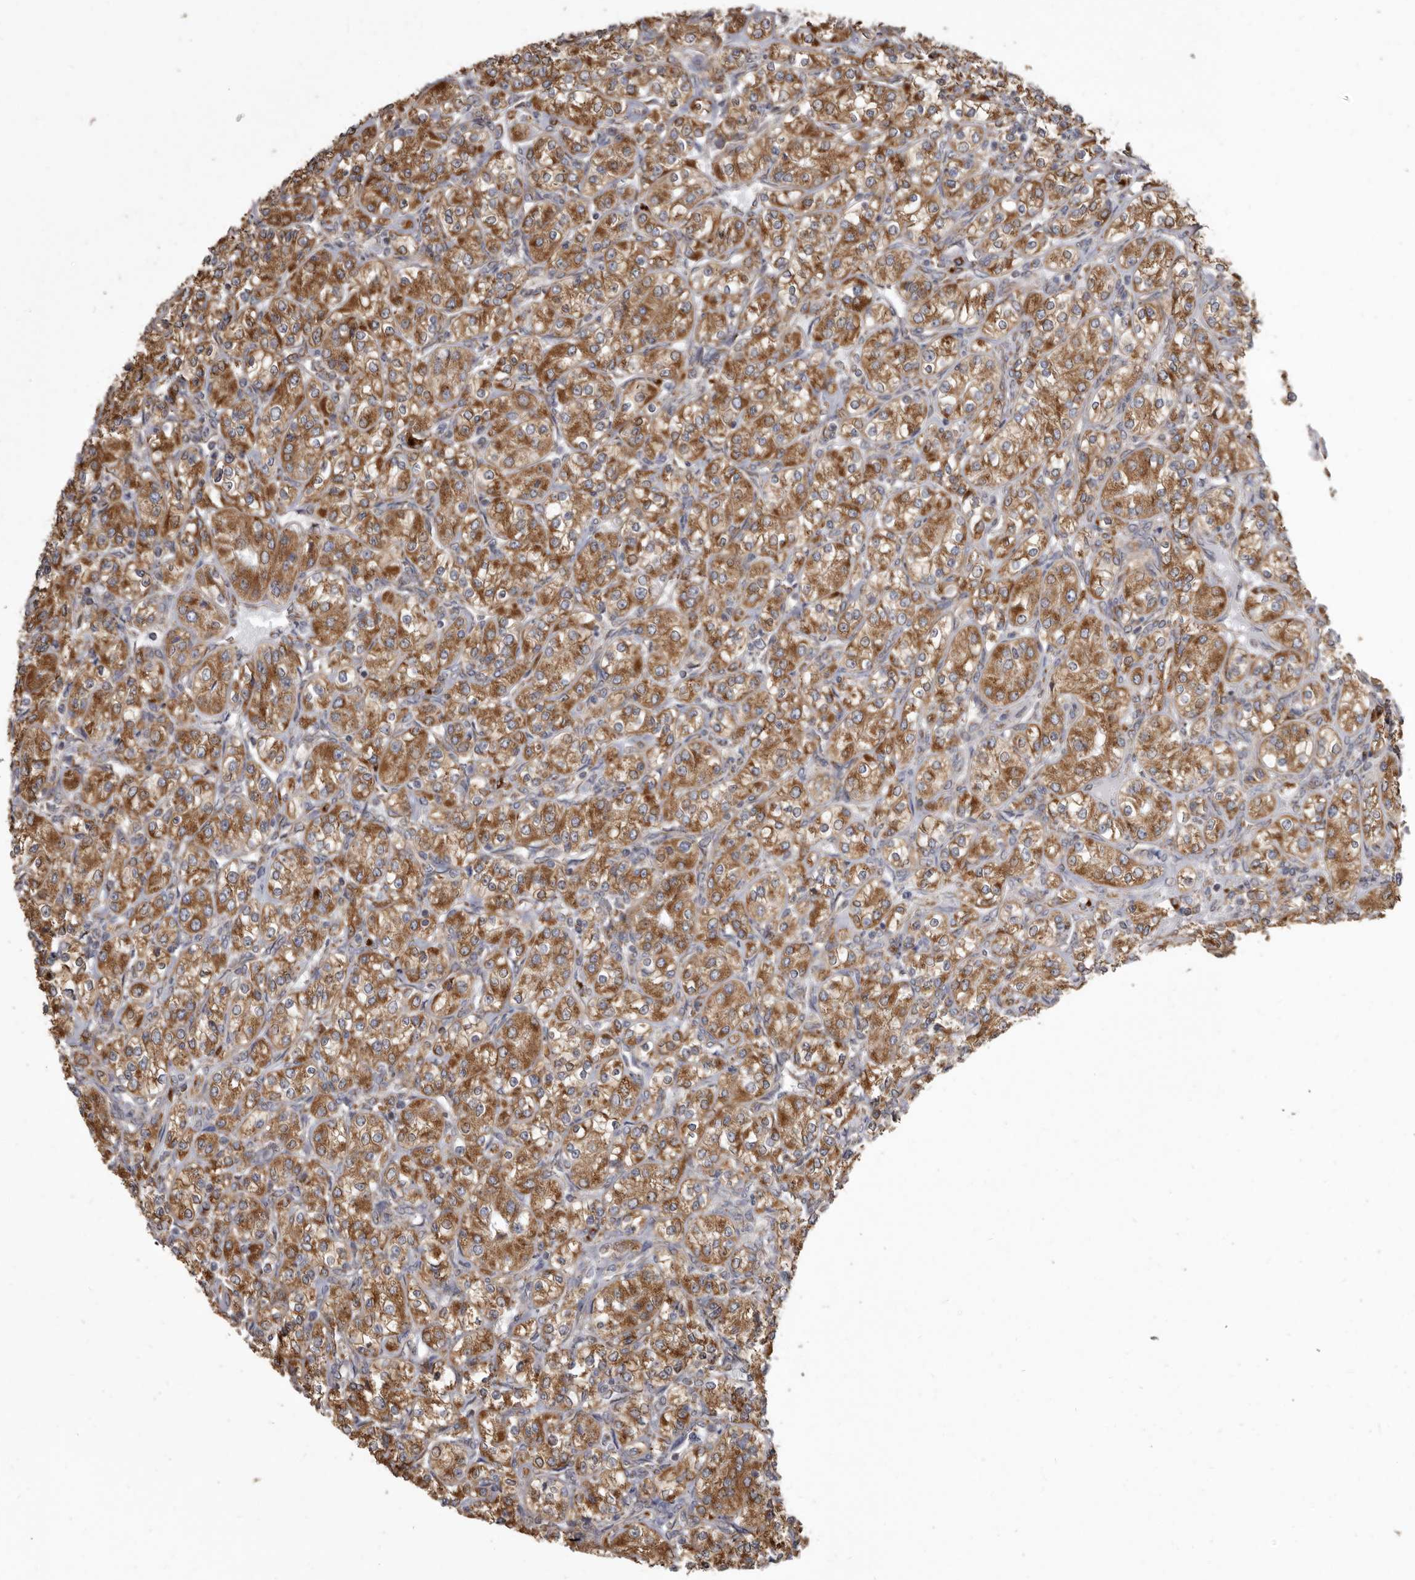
{"staining": {"intensity": "moderate", "quantity": ">75%", "location": "cytoplasmic/membranous"}, "tissue": "renal cancer", "cell_type": "Tumor cells", "image_type": "cancer", "snomed": [{"axis": "morphology", "description": "Adenocarcinoma, NOS"}, {"axis": "topography", "description": "Kidney"}], "caption": "Human renal cancer (adenocarcinoma) stained with a protein marker displays moderate staining in tumor cells.", "gene": "CDK5RAP3", "patient": {"sex": "male", "age": 77}}